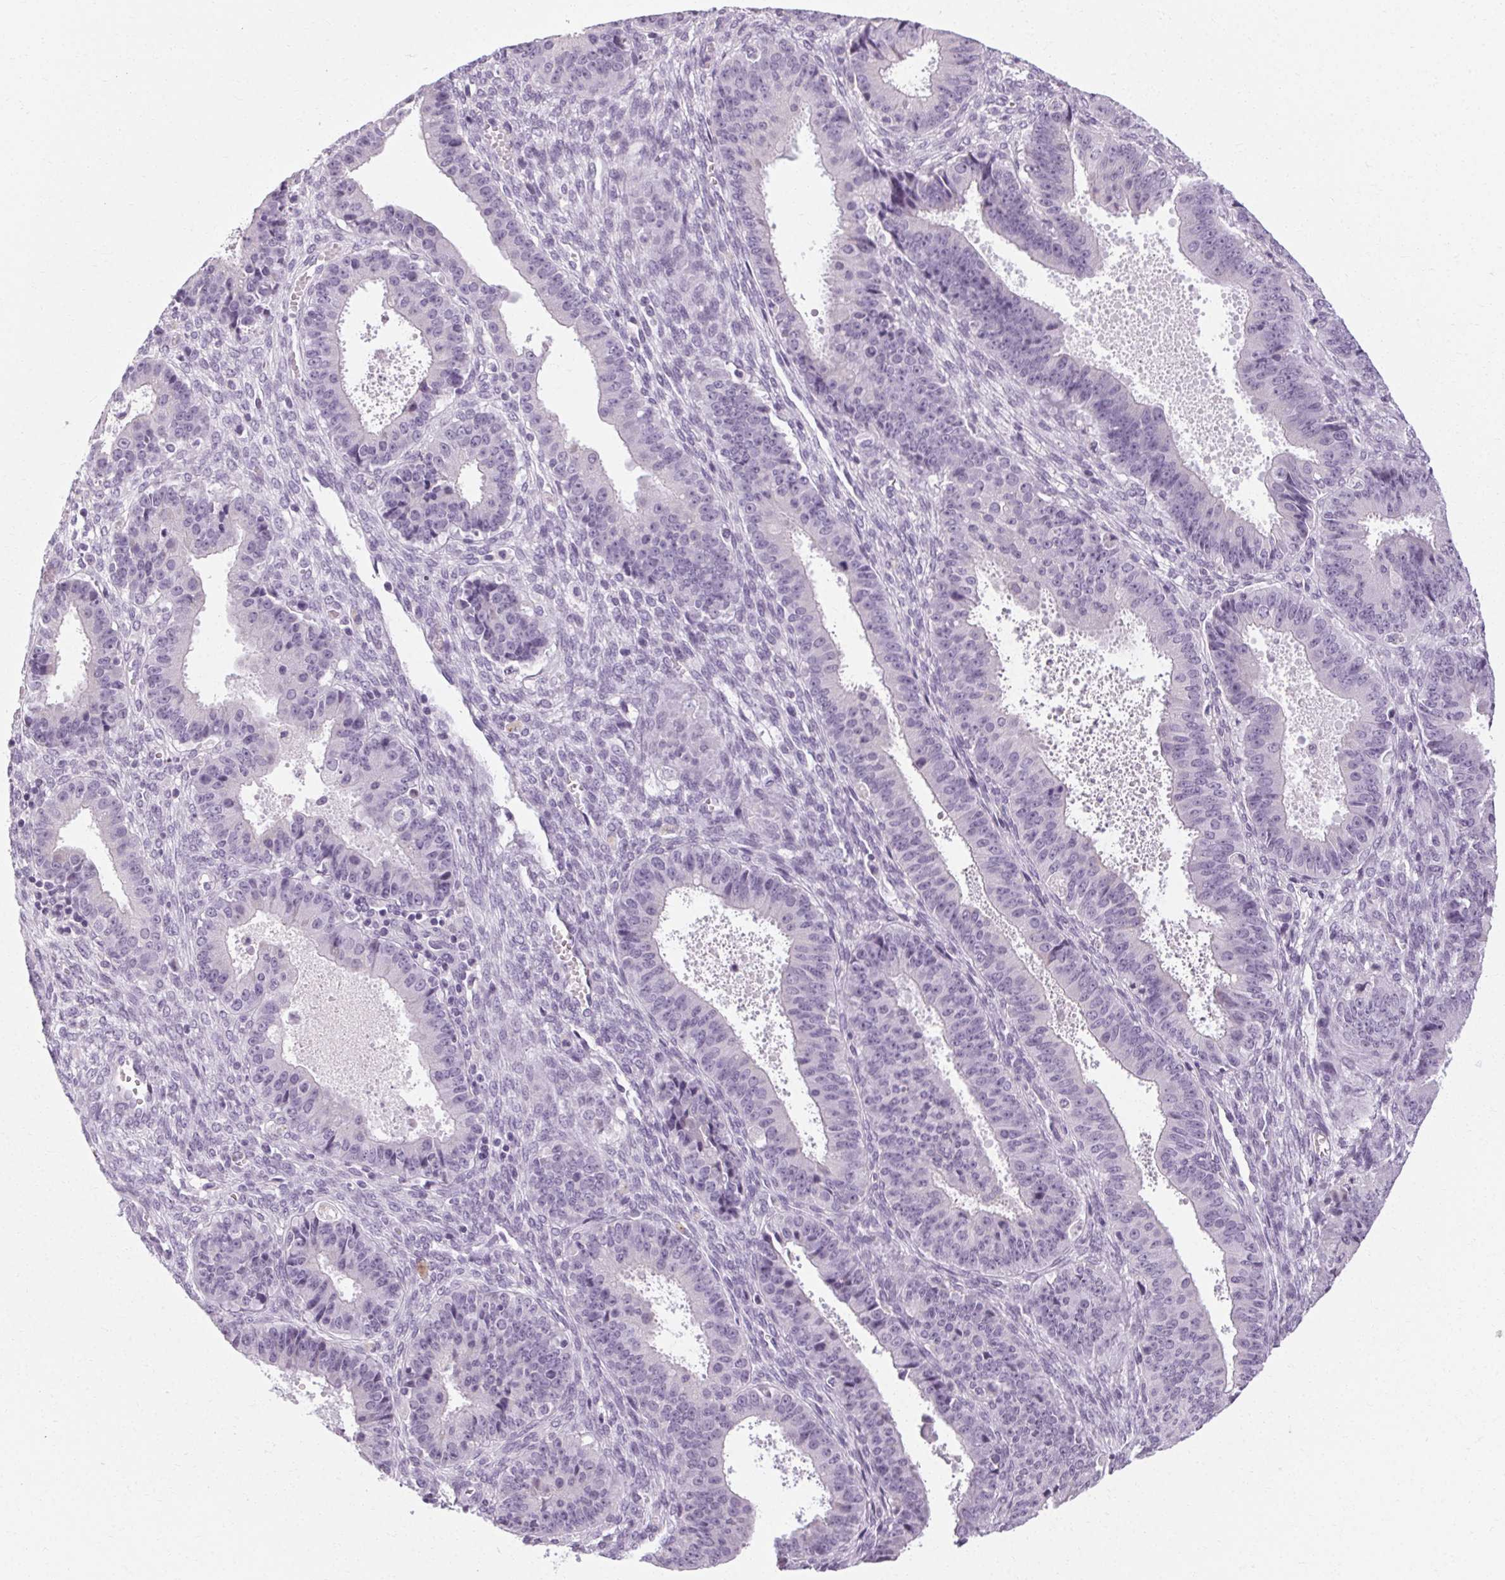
{"staining": {"intensity": "negative", "quantity": "none", "location": "none"}, "tissue": "ovarian cancer", "cell_type": "Tumor cells", "image_type": "cancer", "snomed": [{"axis": "morphology", "description": "Carcinoma, endometroid"}, {"axis": "topography", "description": "Ovary"}], "caption": "IHC micrograph of neoplastic tissue: ovarian cancer (endometroid carcinoma) stained with DAB (3,3'-diaminobenzidine) exhibits no significant protein staining in tumor cells.", "gene": "POMC", "patient": {"sex": "female", "age": 42}}